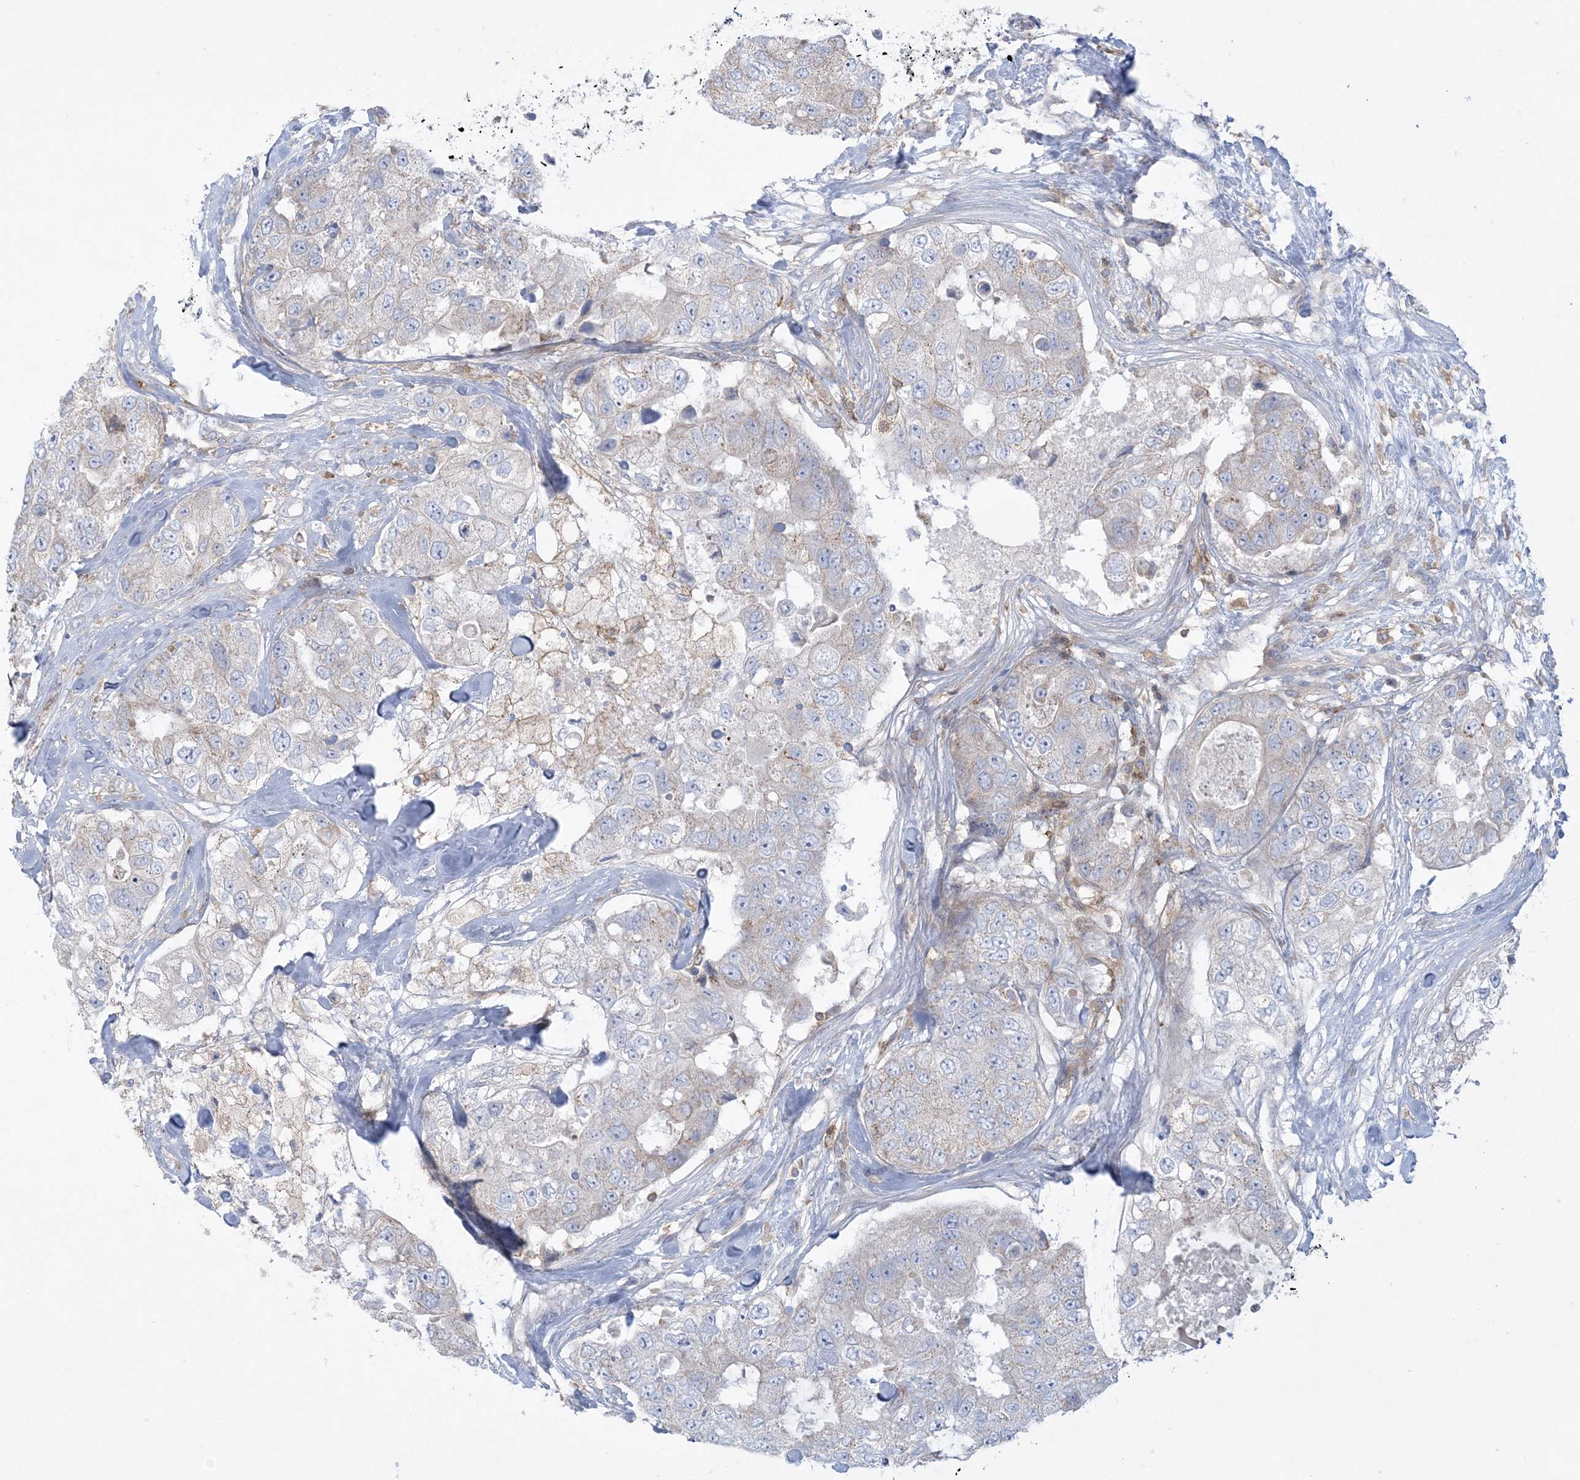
{"staining": {"intensity": "negative", "quantity": "none", "location": "none"}, "tissue": "breast cancer", "cell_type": "Tumor cells", "image_type": "cancer", "snomed": [{"axis": "morphology", "description": "Duct carcinoma"}, {"axis": "topography", "description": "Breast"}], "caption": "IHC of human breast infiltrating ductal carcinoma displays no positivity in tumor cells. (Immunohistochemistry, brightfield microscopy, high magnification).", "gene": "ARHGAP30", "patient": {"sex": "female", "age": 62}}